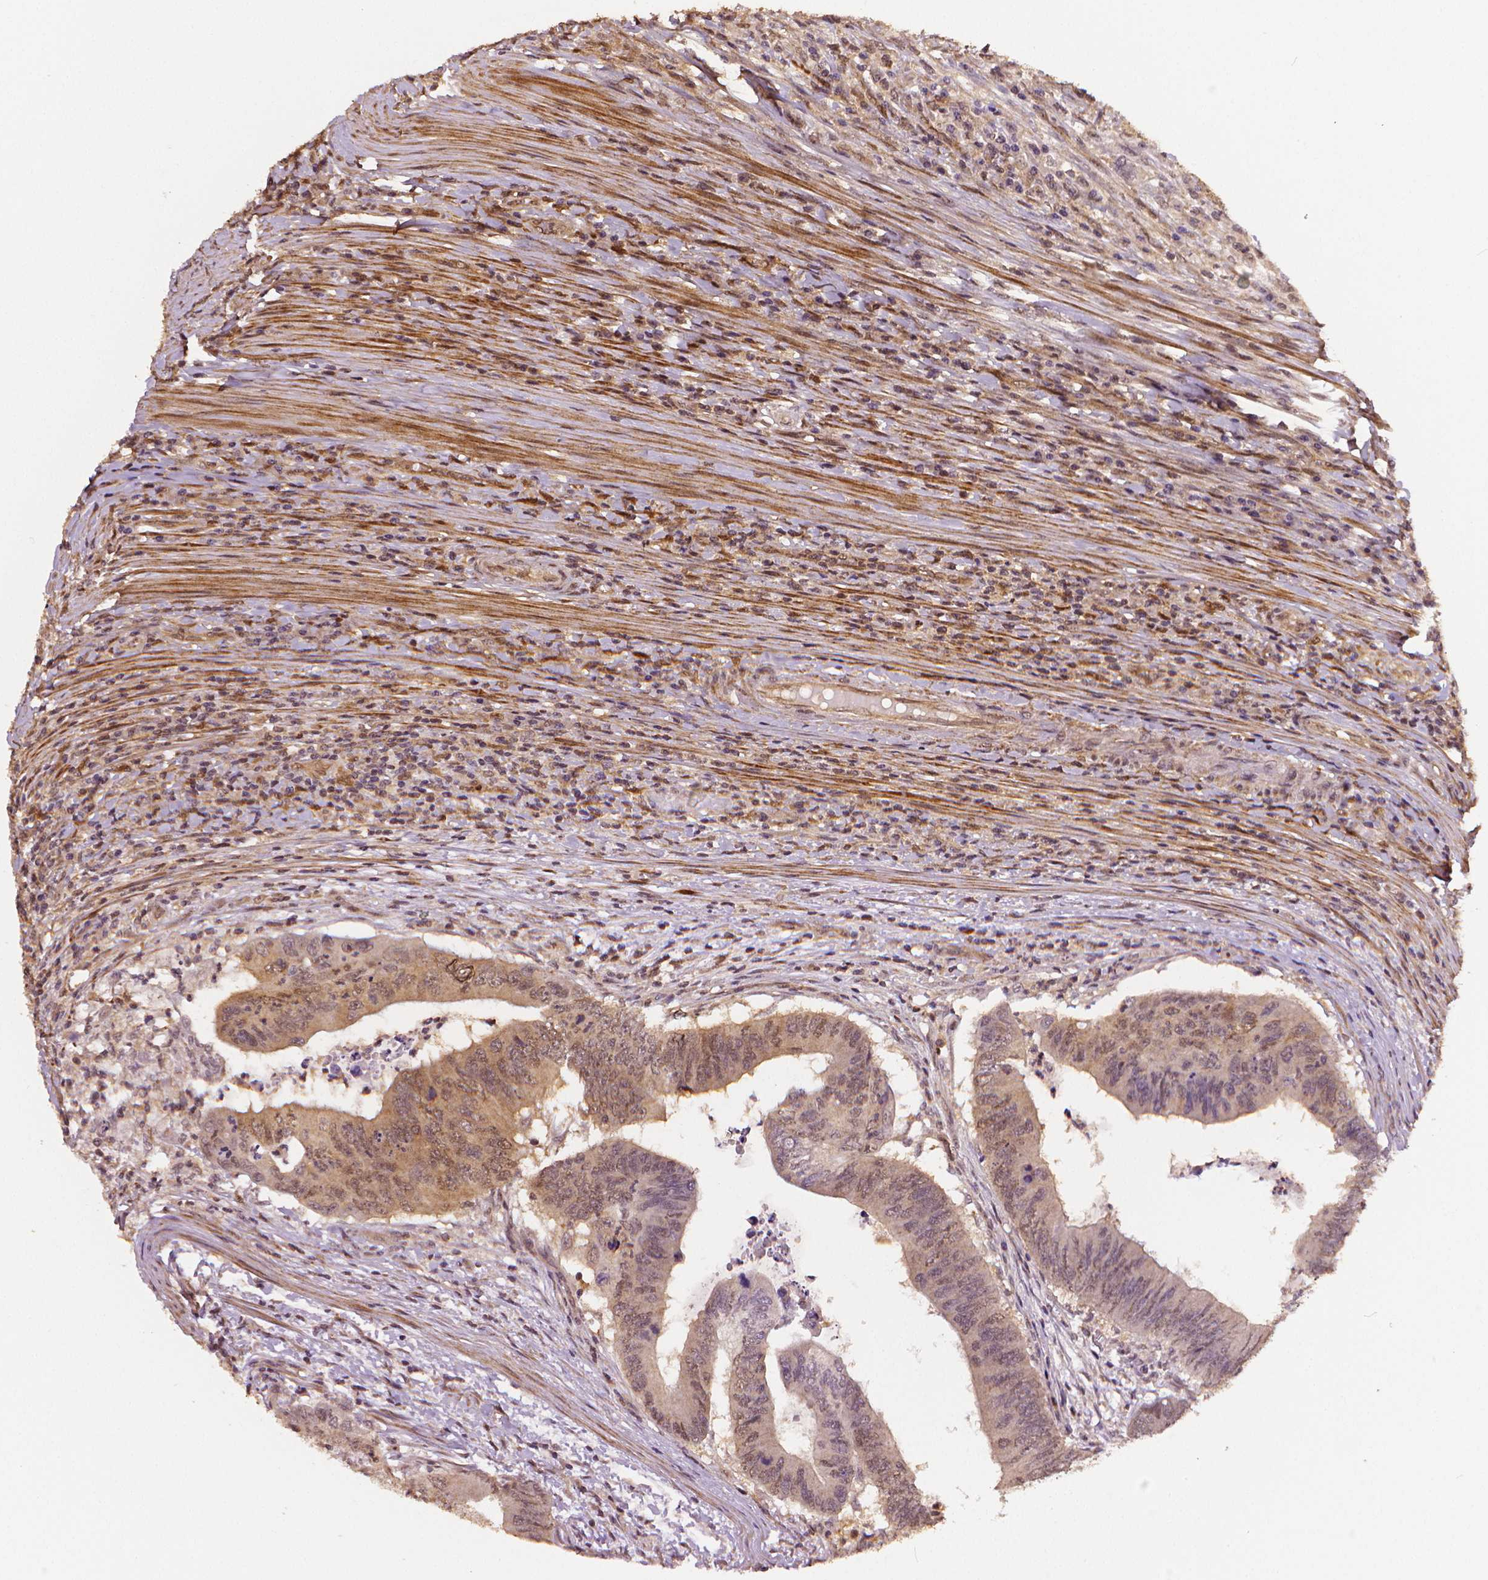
{"staining": {"intensity": "weak", "quantity": "25%-75%", "location": "cytoplasmic/membranous,nuclear"}, "tissue": "colorectal cancer", "cell_type": "Tumor cells", "image_type": "cancer", "snomed": [{"axis": "morphology", "description": "Adenocarcinoma, NOS"}, {"axis": "topography", "description": "Colon"}], "caption": "Protein expression analysis of human adenocarcinoma (colorectal) reveals weak cytoplasmic/membranous and nuclear positivity in about 25%-75% of tumor cells.", "gene": "STAT3", "patient": {"sex": "male", "age": 53}}